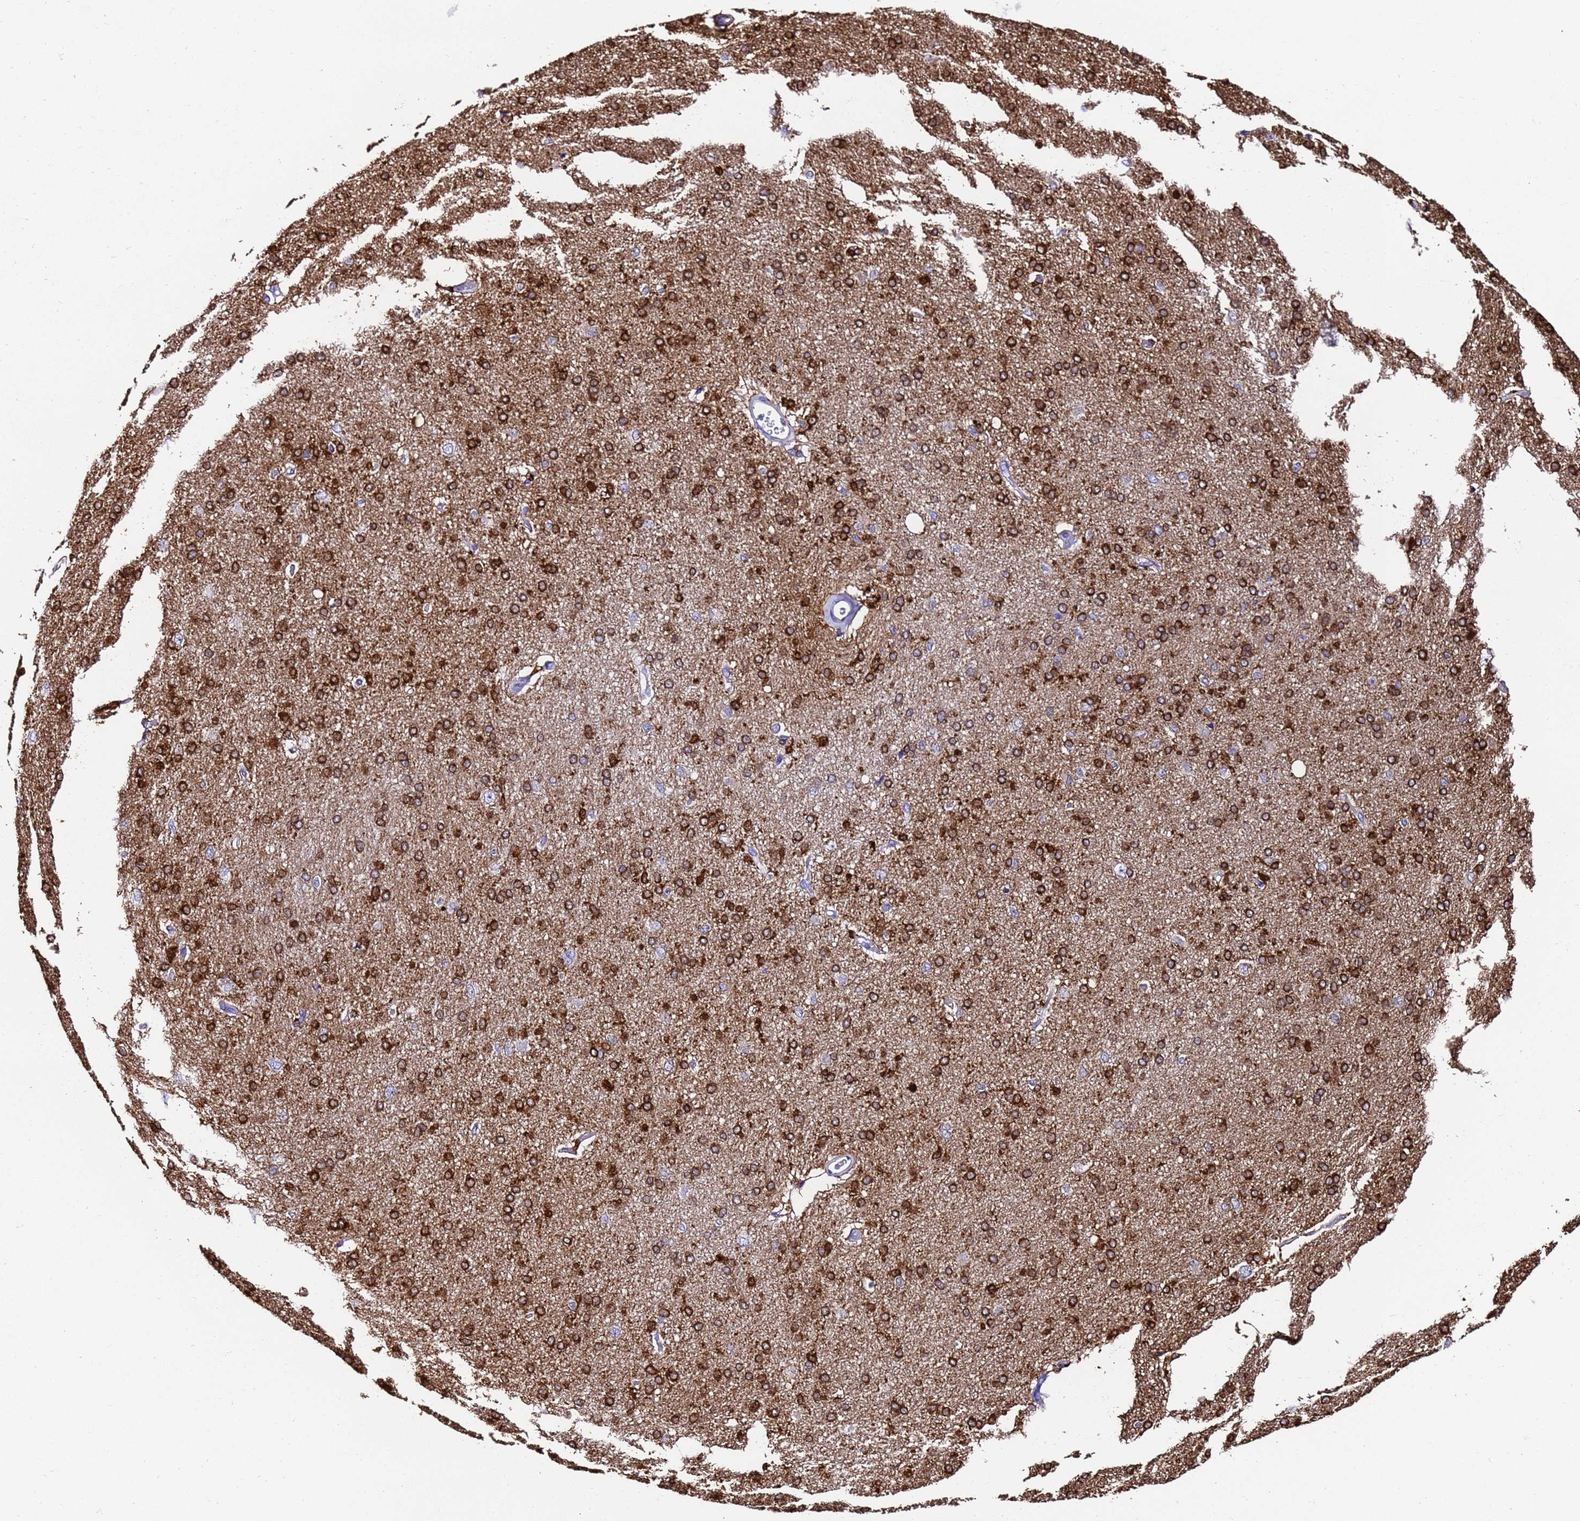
{"staining": {"intensity": "negative", "quantity": "none", "location": "none"}, "tissue": "cerebral cortex", "cell_type": "Endothelial cells", "image_type": "normal", "snomed": [{"axis": "morphology", "description": "Normal tissue, NOS"}, {"axis": "topography", "description": "Cerebral cortex"}], "caption": "Endothelial cells are negative for protein expression in unremarkable human cerebral cortex. (DAB IHC, high magnification).", "gene": "FTL", "patient": {"sex": "male", "age": 62}}